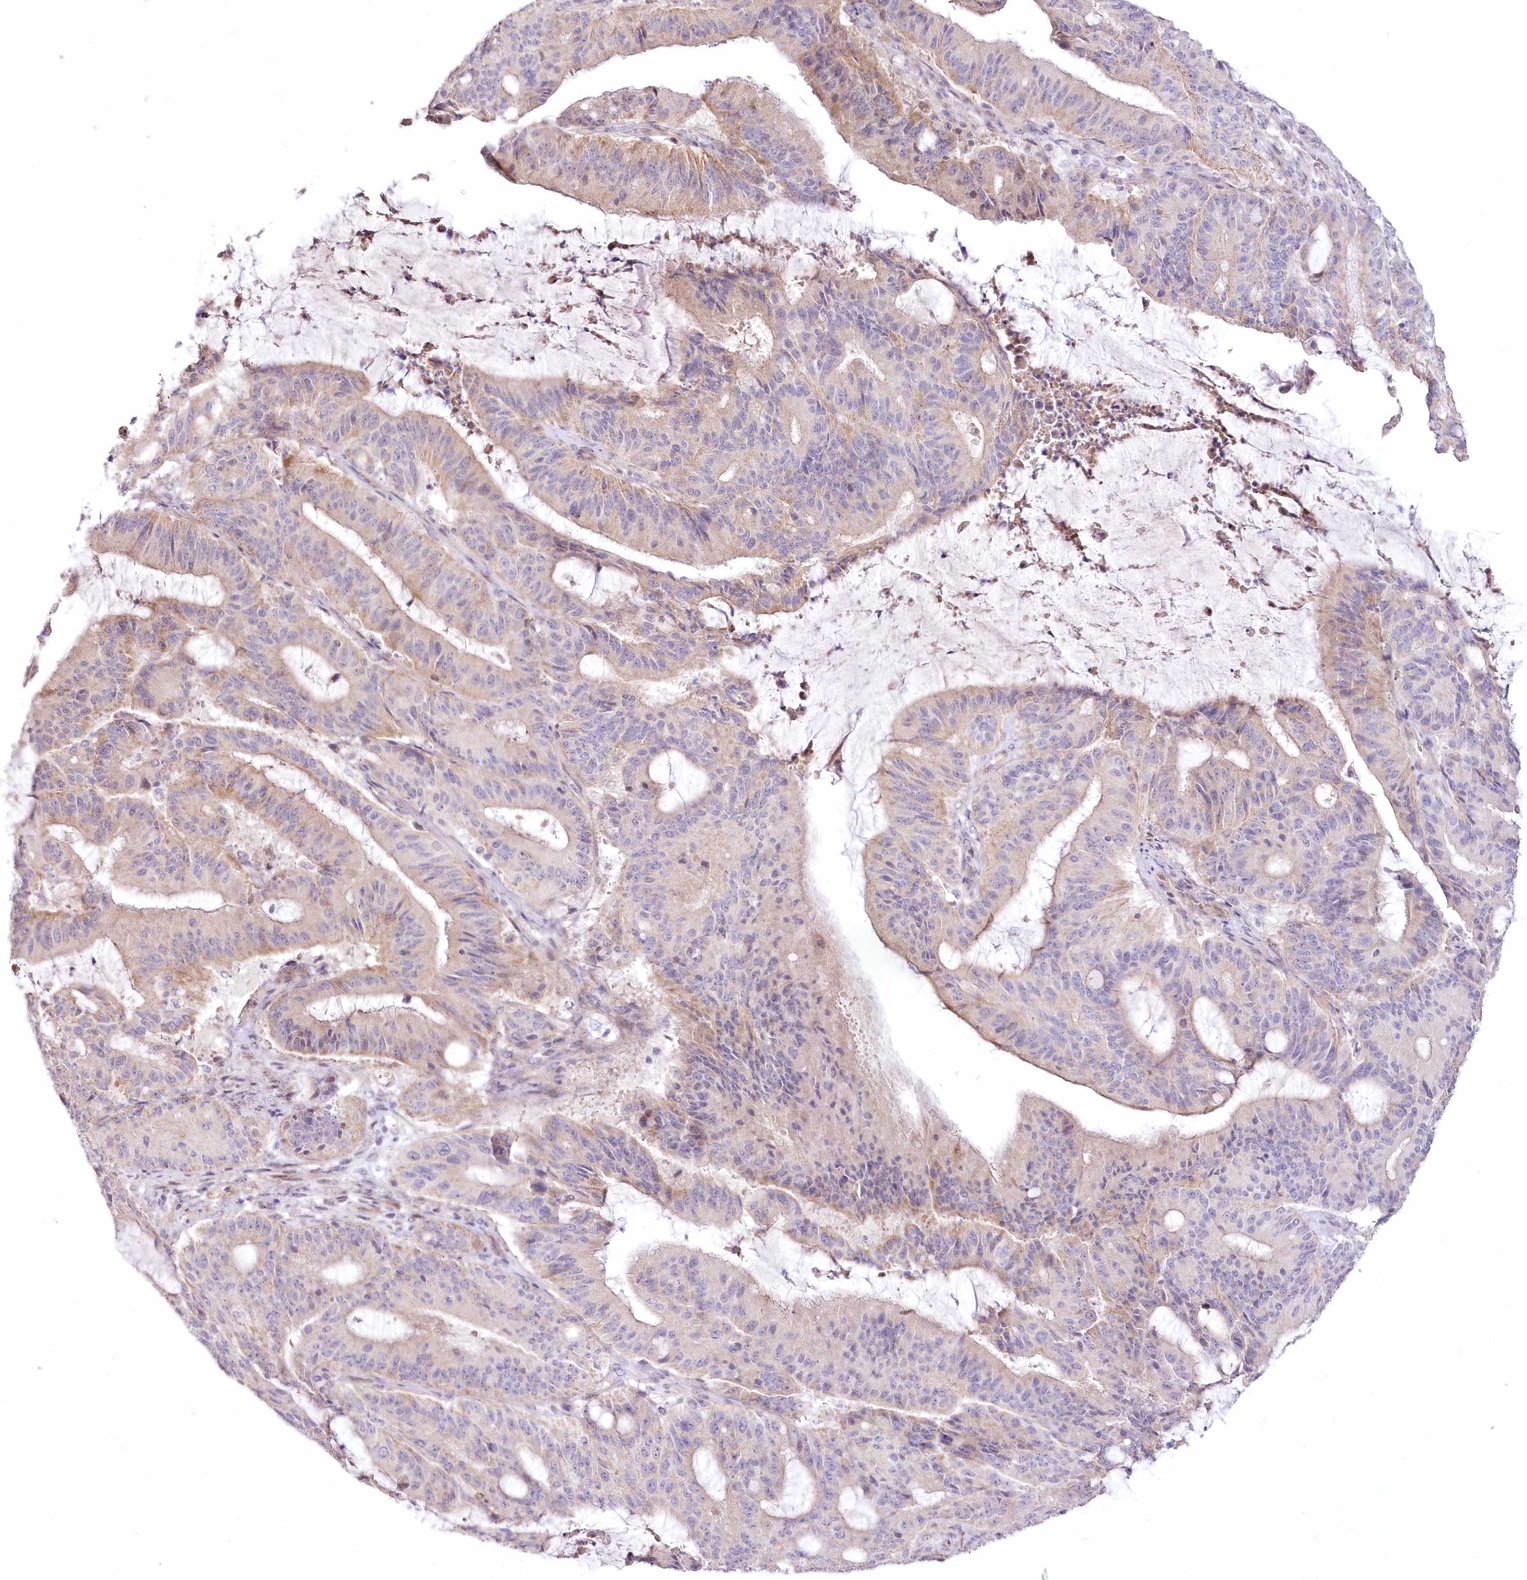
{"staining": {"intensity": "weak", "quantity": "<25%", "location": "cytoplasmic/membranous"}, "tissue": "liver cancer", "cell_type": "Tumor cells", "image_type": "cancer", "snomed": [{"axis": "morphology", "description": "Normal tissue, NOS"}, {"axis": "morphology", "description": "Cholangiocarcinoma"}, {"axis": "topography", "description": "Liver"}, {"axis": "topography", "description": "Peripheral nerve tissue"}], "caption": "Immunohistochemistry micrograph of neoplastic tissue: human liver cancer stained with DAB (3,3'-diaminobenzidine) displays no significant protein expression in tumor cells.", "gene": "FAM241B", "patient": {"sex": "female", "age": 73}}